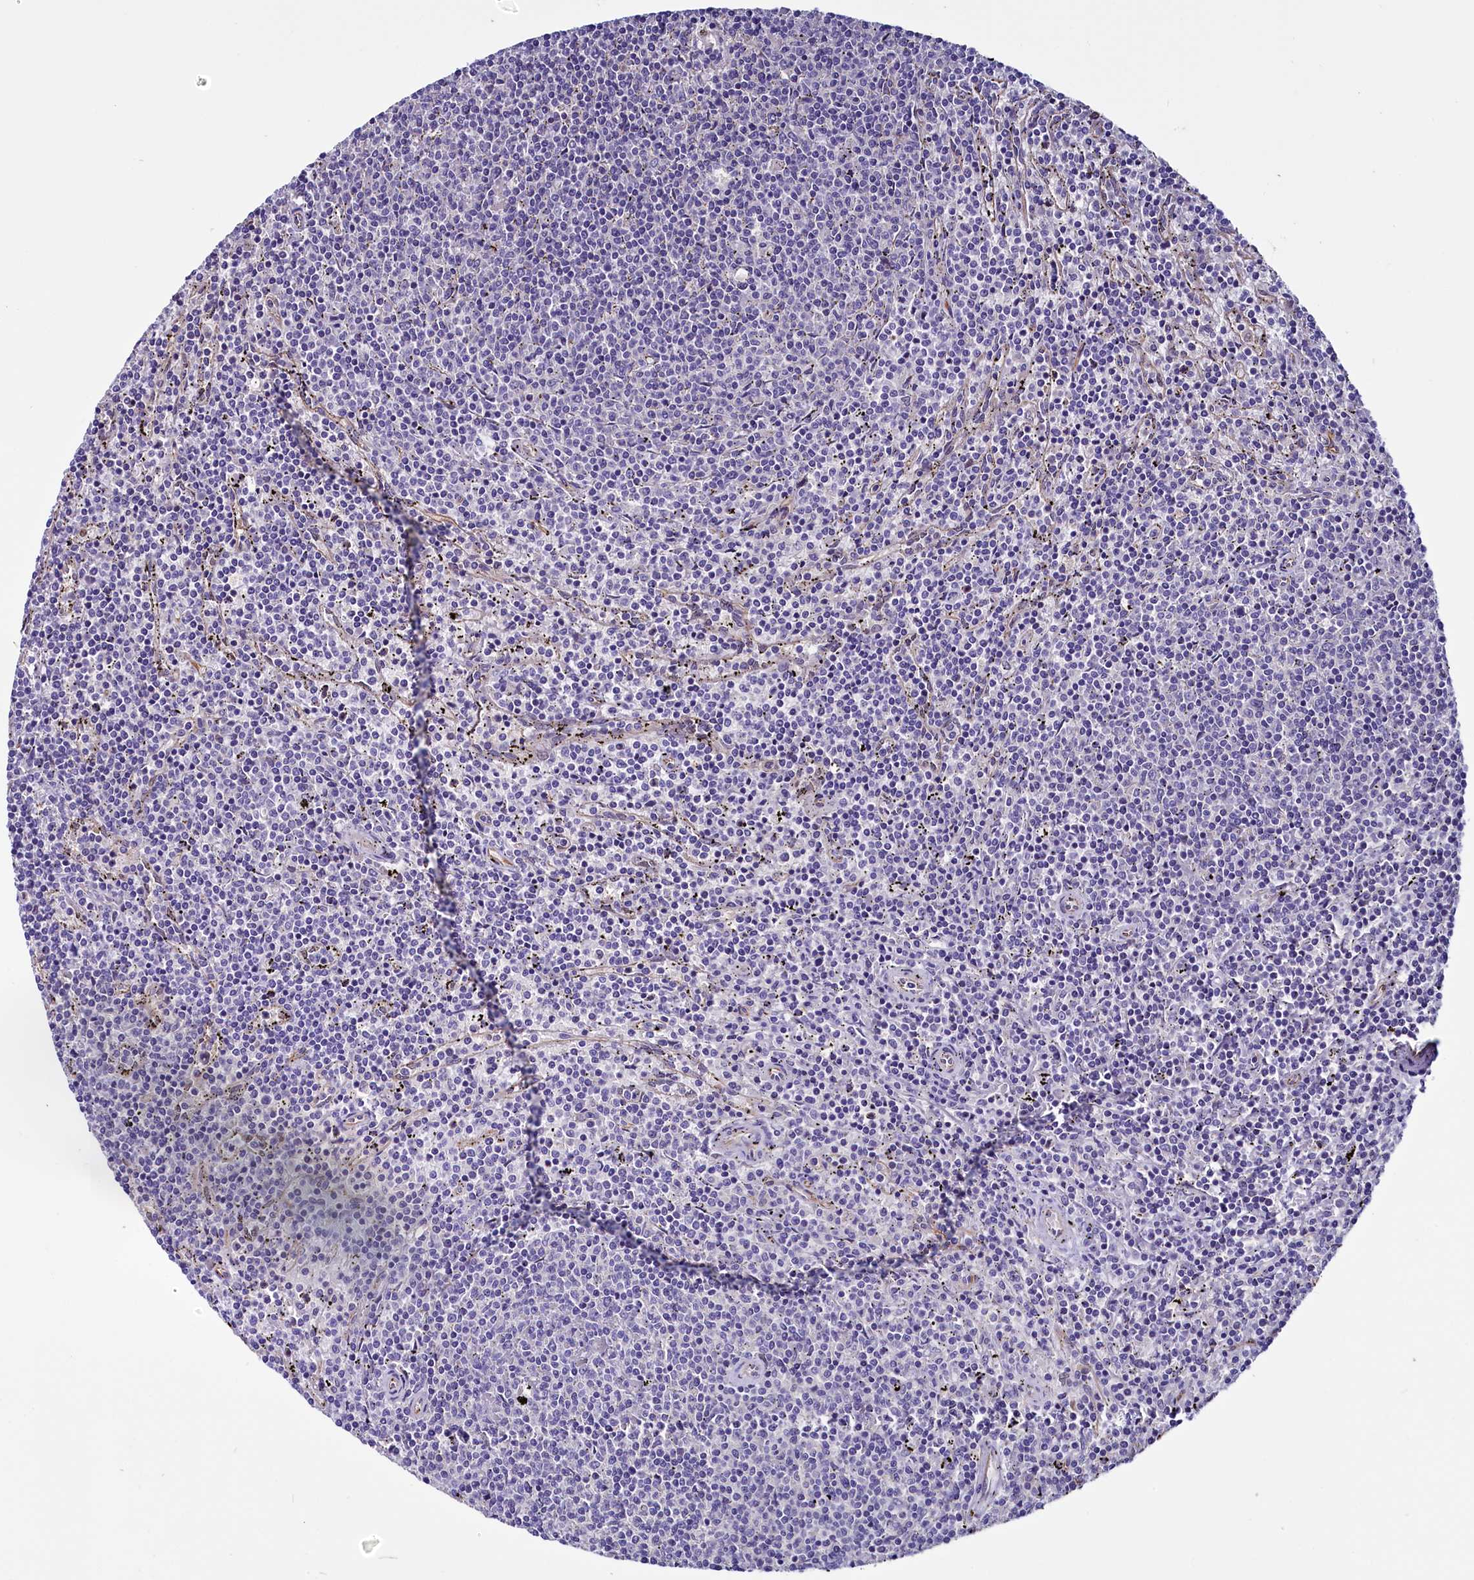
{"staining": {"intensity": "negative", "quantity": "none", "location": "none"}, "tissue": "lymphoma", "cell_type": "Tumor cells", "image_type": "cancer", "snomed": [{"axis": "morphology", "description": "Malignant lymphoma, non-Hodgkin's type, Low grade"}, {"axis": "topography", "description": "Spleen"}], "caption": "Lymphoma was stained to show a protein in brown. There is no significant expression in tumor cells. Nuclei are stained in blue.", "gene": "PDILT", "patient": {"sex": "female", "age": 50}}